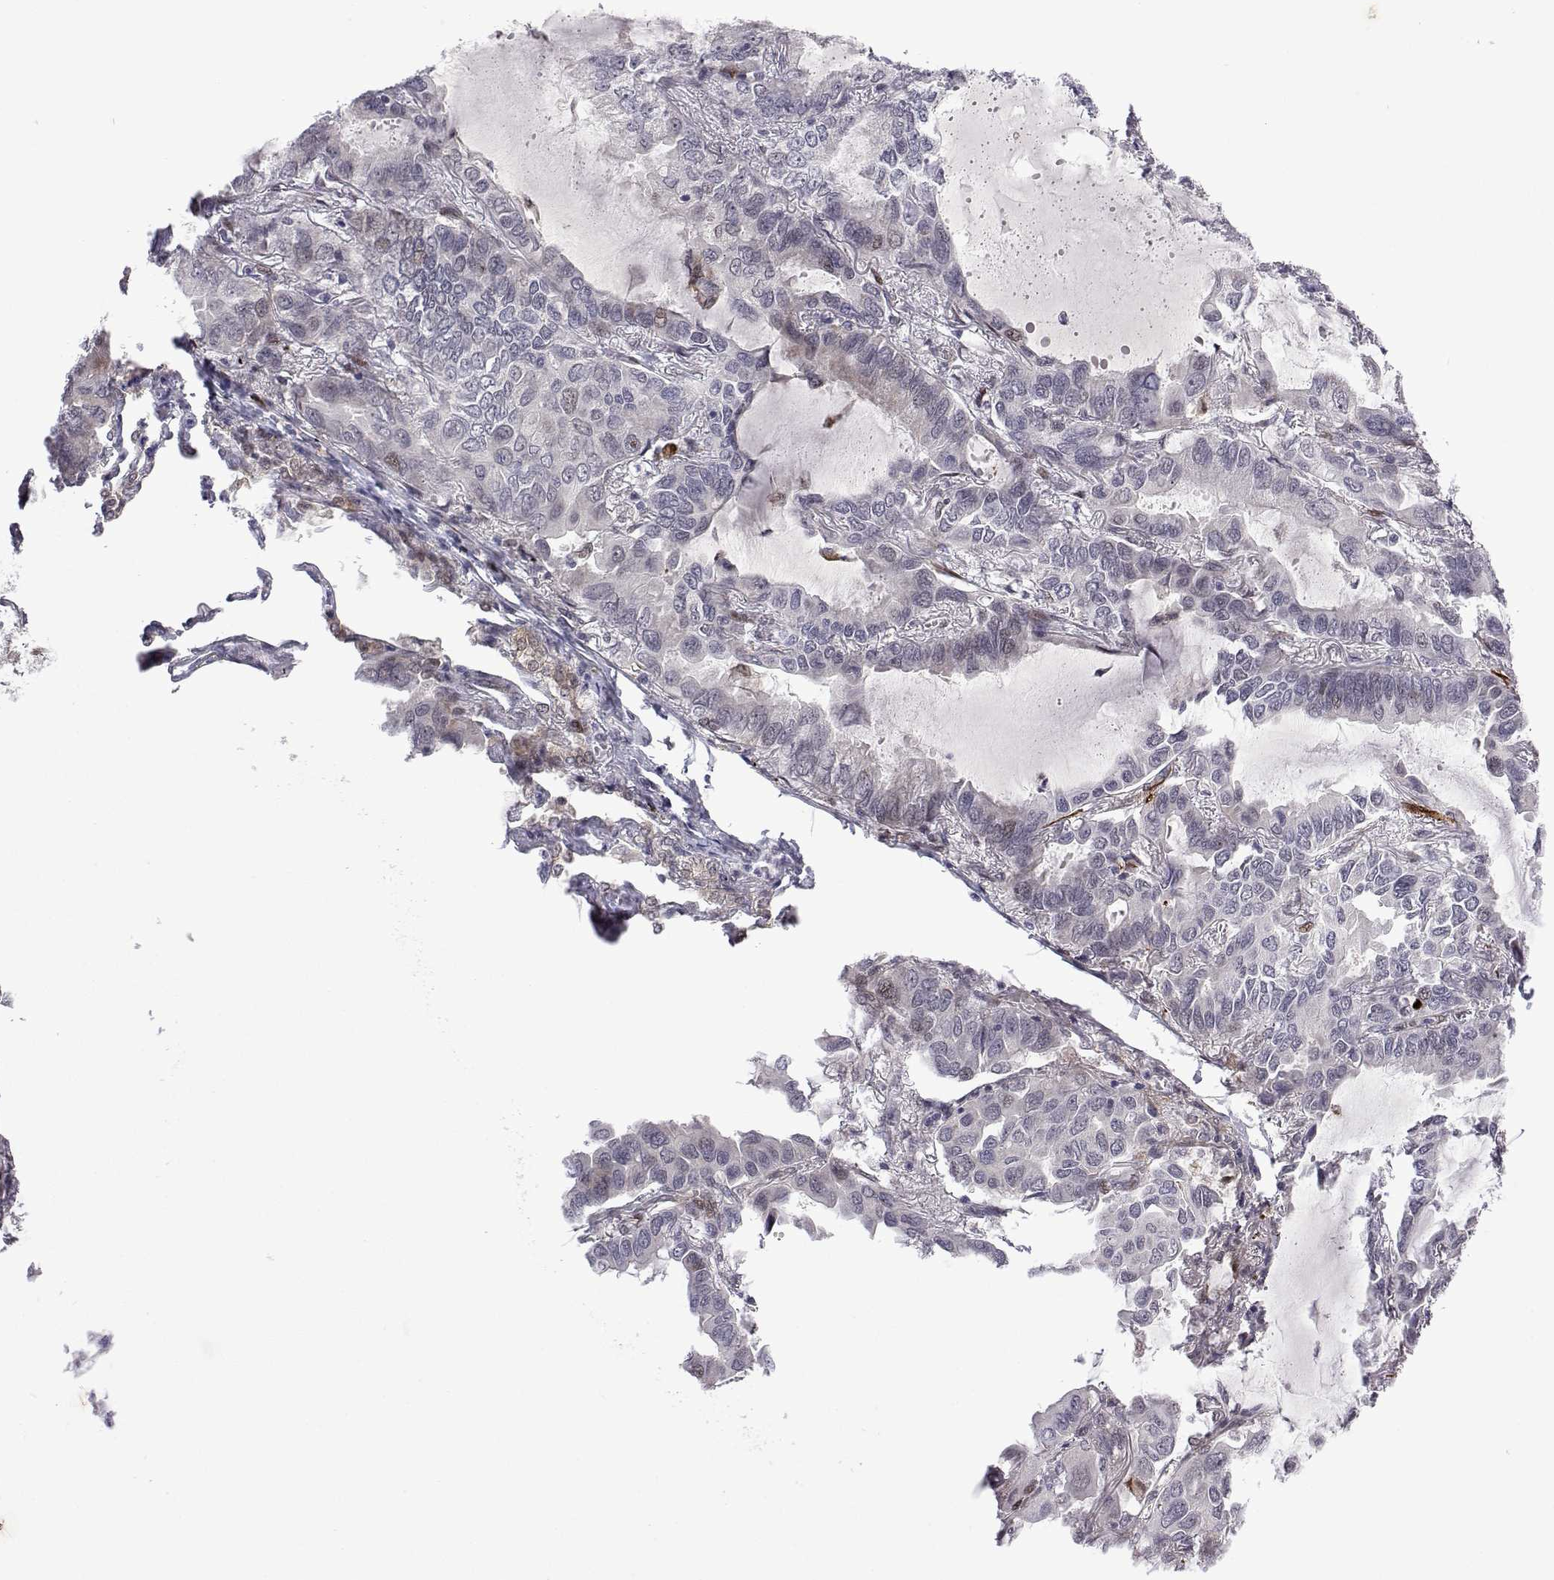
{"staining": {"intensity": "negative", "quantity": "none", "location": "none"}, "tissue": "lung cancer", "cell_type": "Tumor cells", "image_type": "cancer", "snomed": [{"axis": "morphology", "description": "Adenocarcinoma, NOS"}, {"axis": "topography", "description": "Lung"}], "caption": "There is no significant staining in tumor cells of lung adenocarcinoma.", "gene": "EFCAB3", "patient": {"sex": "male", "age": 64}}